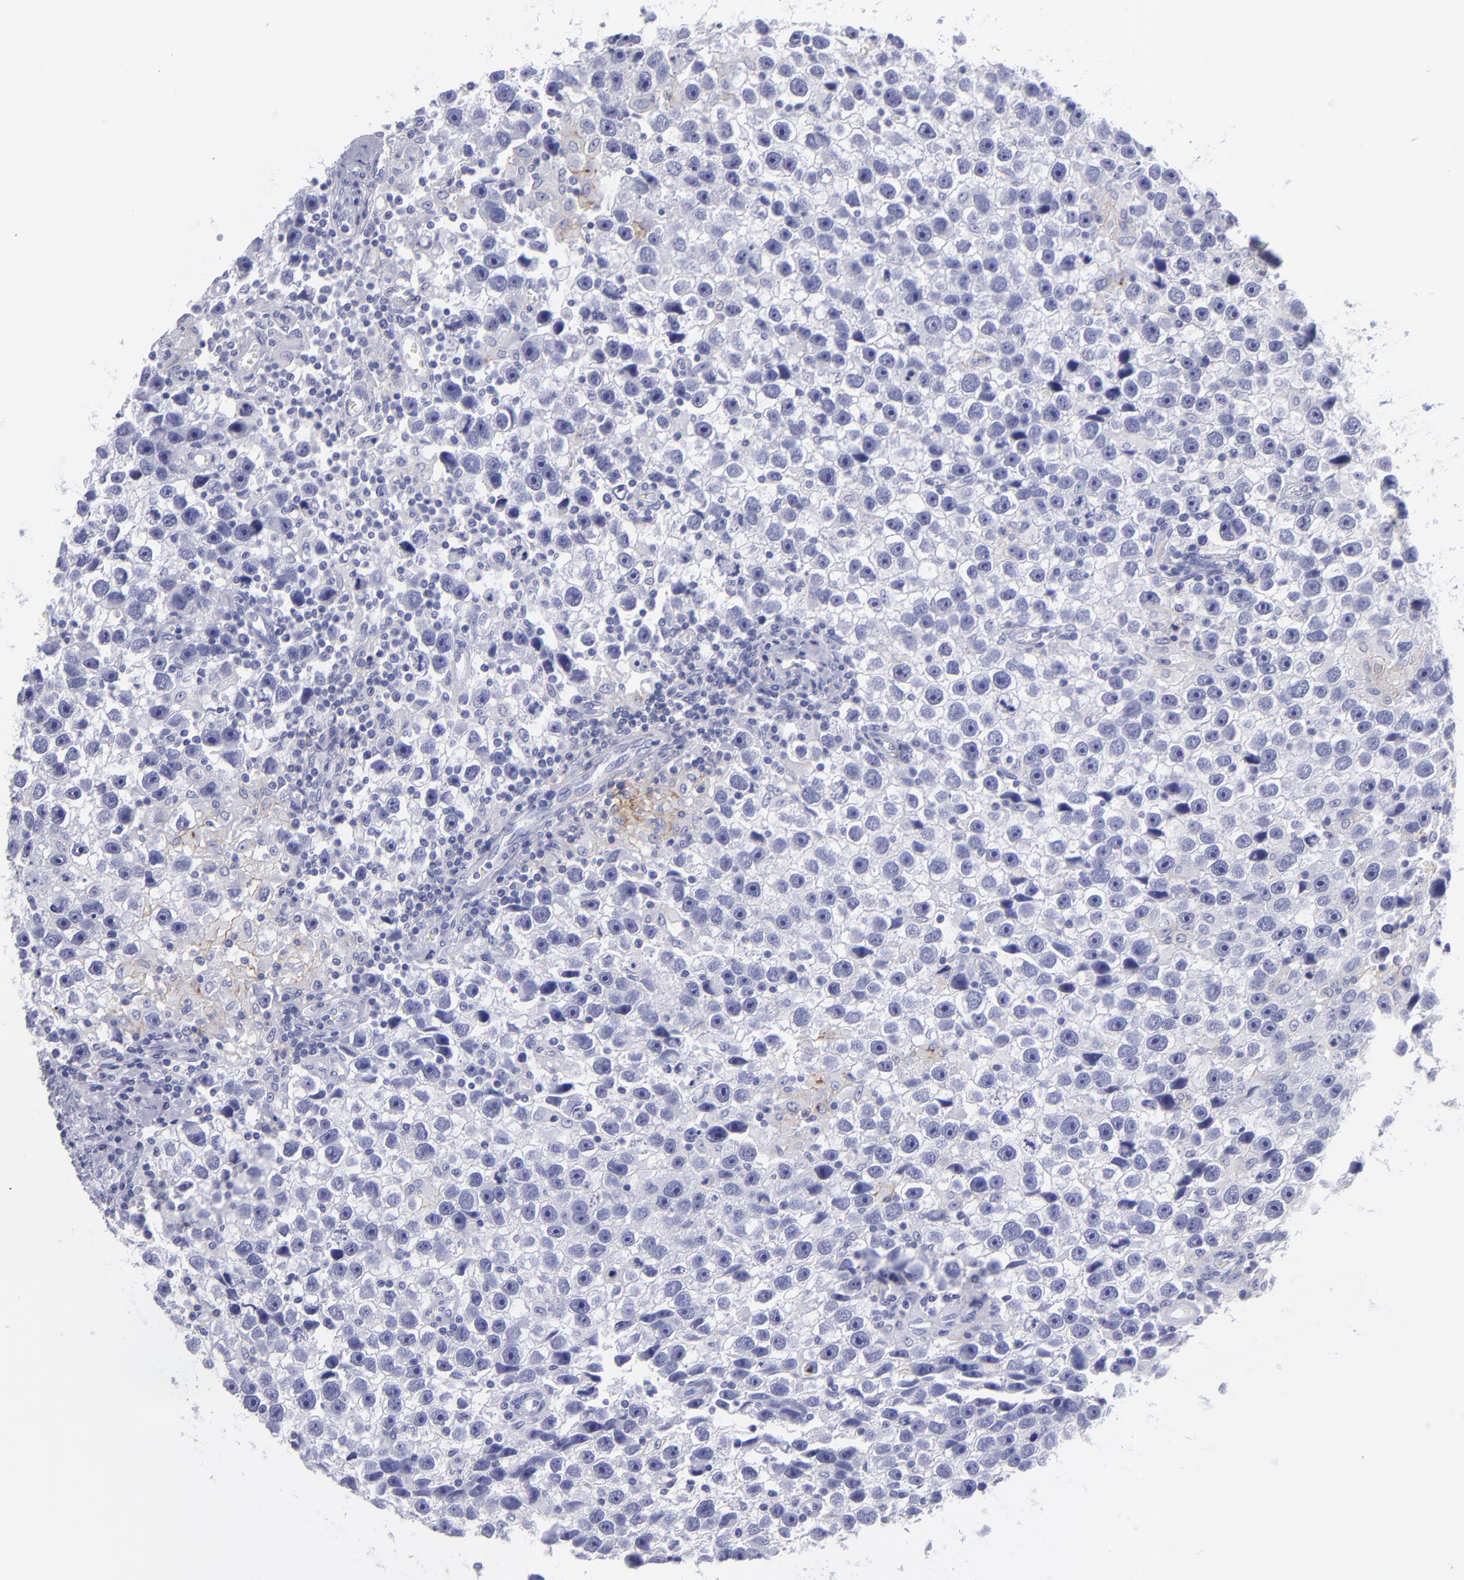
{"staining": {"intensity": "negative", "quantity": "none", "location": "none"}, "tissue": "testis cancer", "cell_type": "Tumor cells", "image_type": "cancer", "snomed": [{"axis": "morphology", "description": "Seminoma, NOS"}, {"axis": "topography", "description": "Testis"}], "caption": "This is an IHC image of testis seminoma. There is no positivity in tumor cells.", "gene": "CD82", "patient": {"sex": "male", "age": 43}}